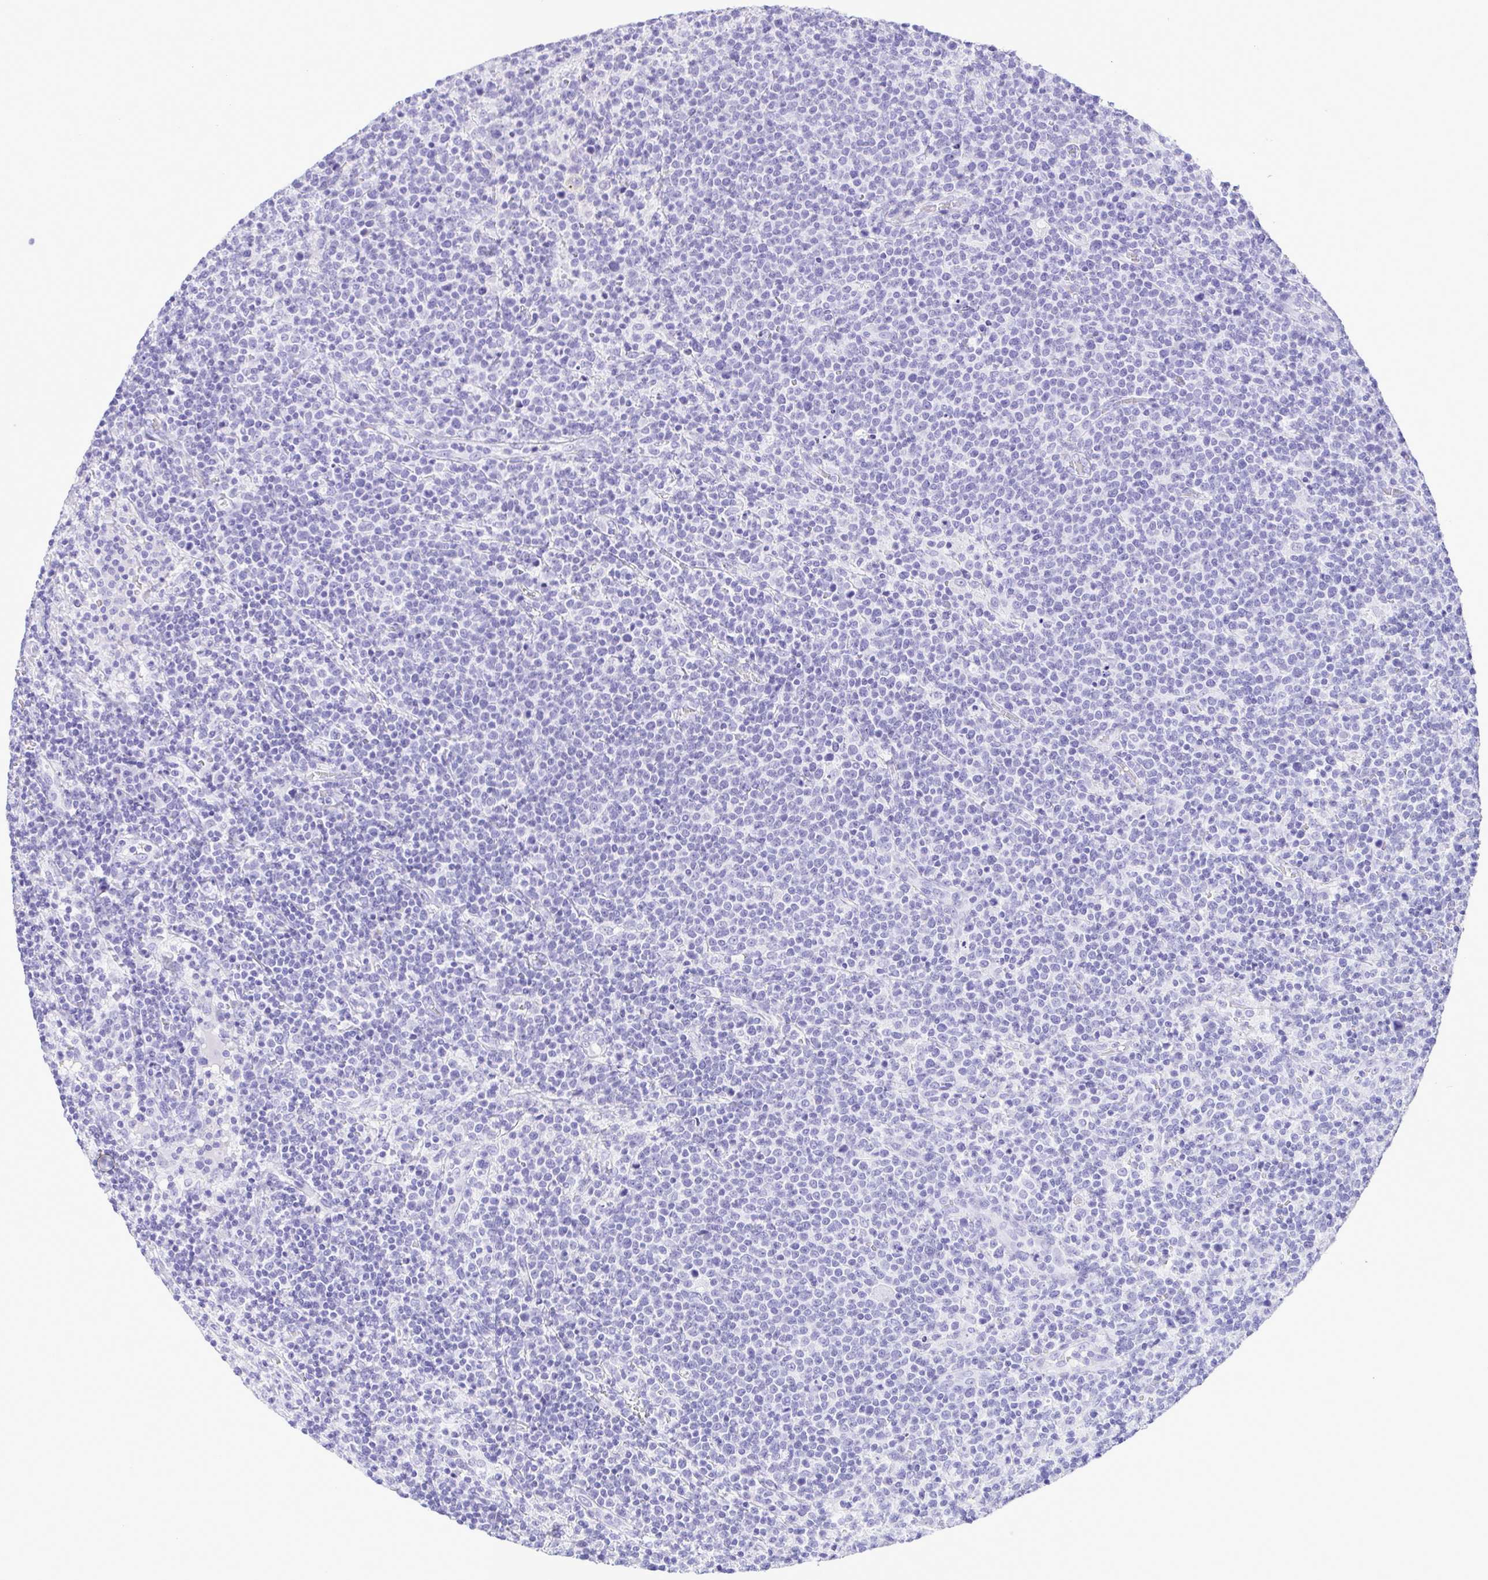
{"staining": {"intensity": "negative", "quantity": "none", "location": "none"}, "tissue": "lymphoma", "cell_type": "Tumor cells", "image_type": "cancer", "snomed": [{"axis": "morphology", "description": "Malignant lymphoma, non-Hodgkin's type, High grade"}, {"axis": "topography", "description": "Lymph node"}], "caption": "A histopathology image of malignant lymphoma, non-Hodgkin's type (high-grade) stained for a protein demonstrates no brown staining in tumor cells.", "gene": "CASP14", "patient": {"sex": "male", "age": 61}}